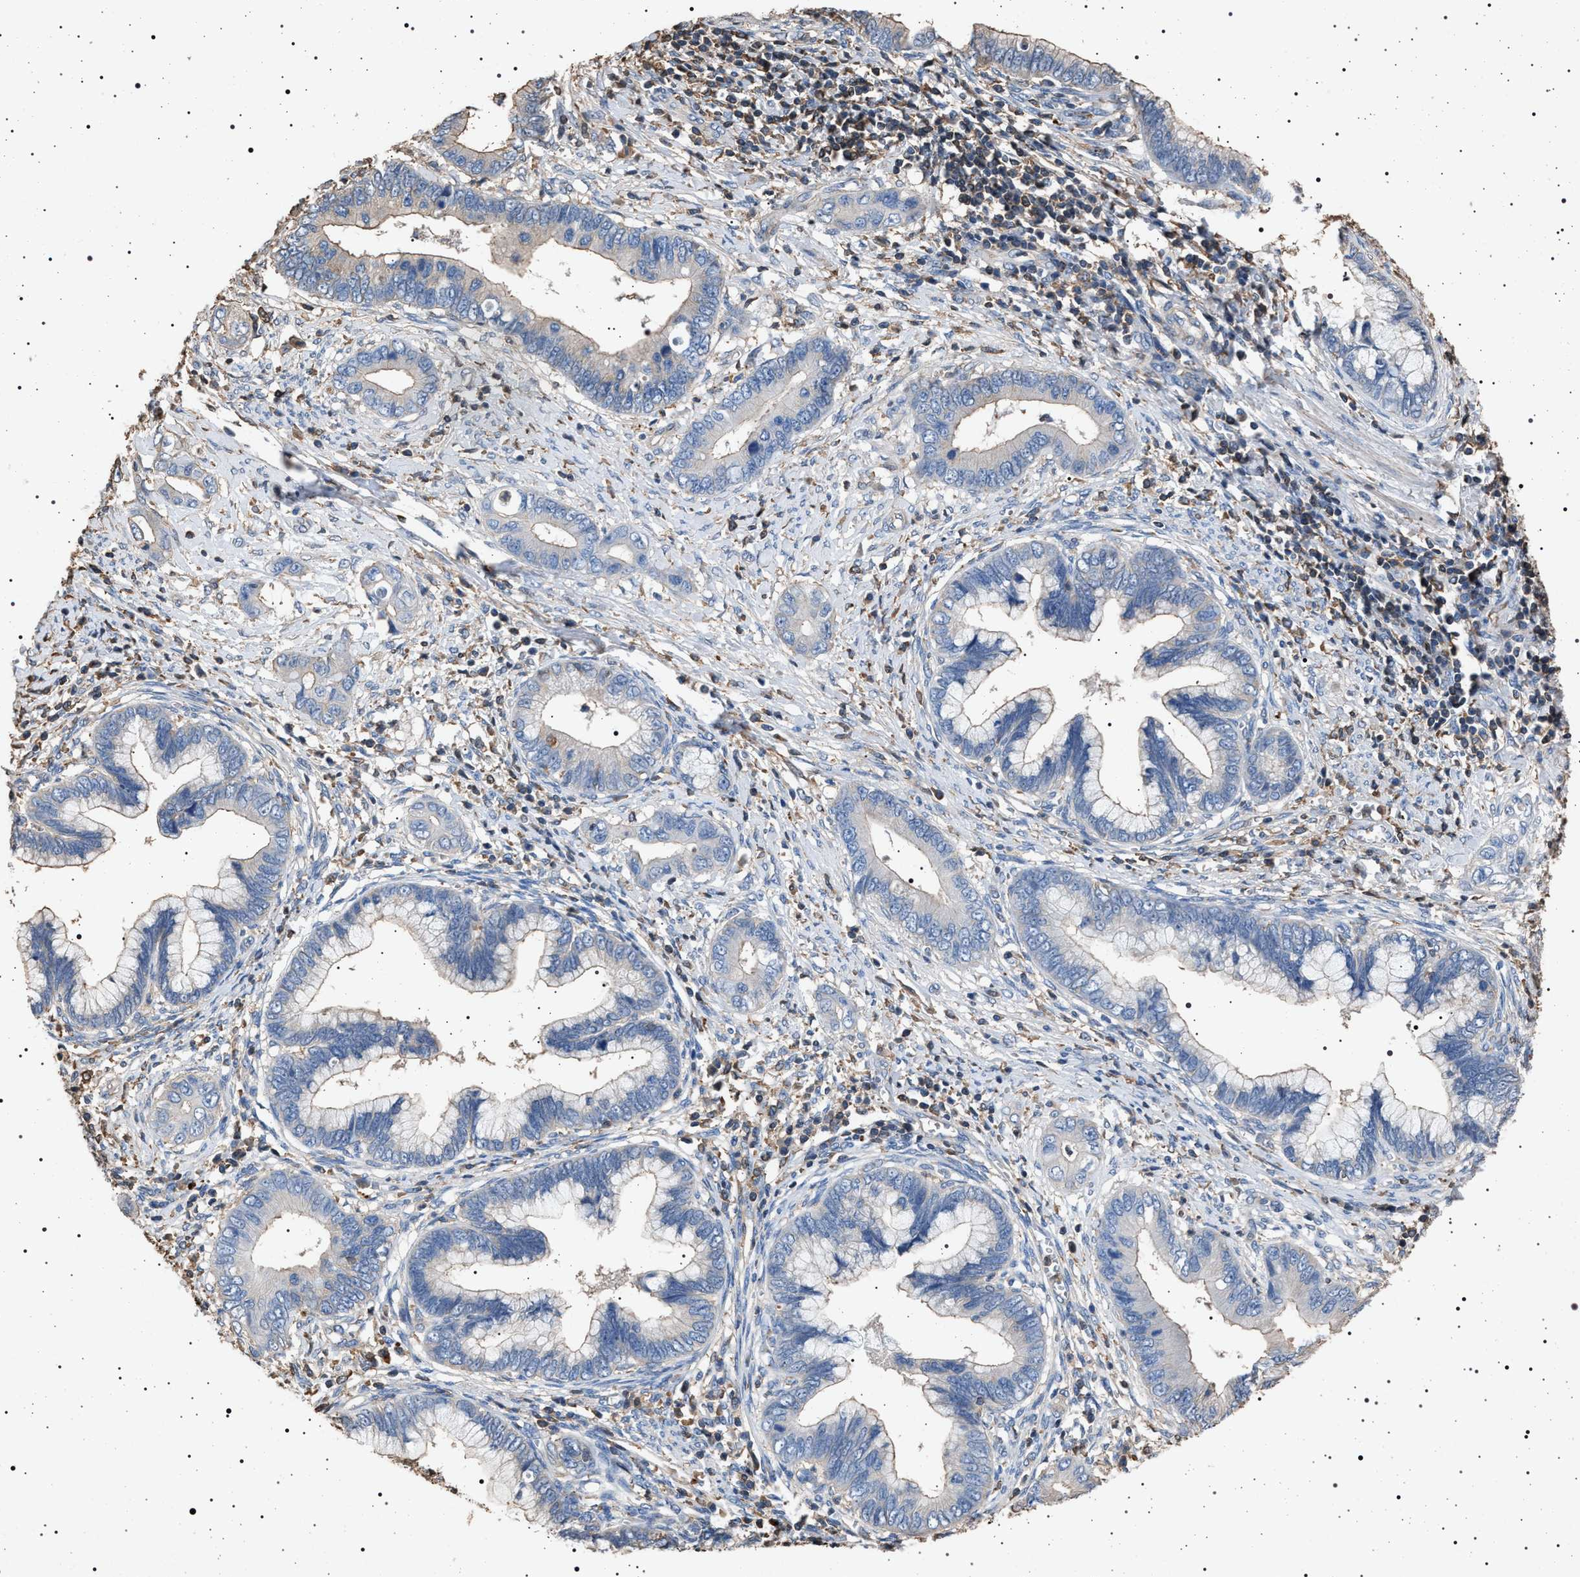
{"staining": {"intensity": "negative", "quantity": "none", "location": "none"}, "tissue": "cervical cancer", "cell_type": "Tumor cells", "image_type": "cancer", "snomed": [{"axis": "morphology", "description": "Adenocarcinoma, NOS"}, {"axis": "topography", "description": "Cervix"}], "caption": "This micrograph is of cervical cancer (adenocarcinoma) stained with immunohistochemistry (IHC) to label a protein in brown with the nuclei are counter-stained blue. There is no expression in tumor cells.", "gene": "SMAP2", "patient": {"sex": "female", "age": 44}}